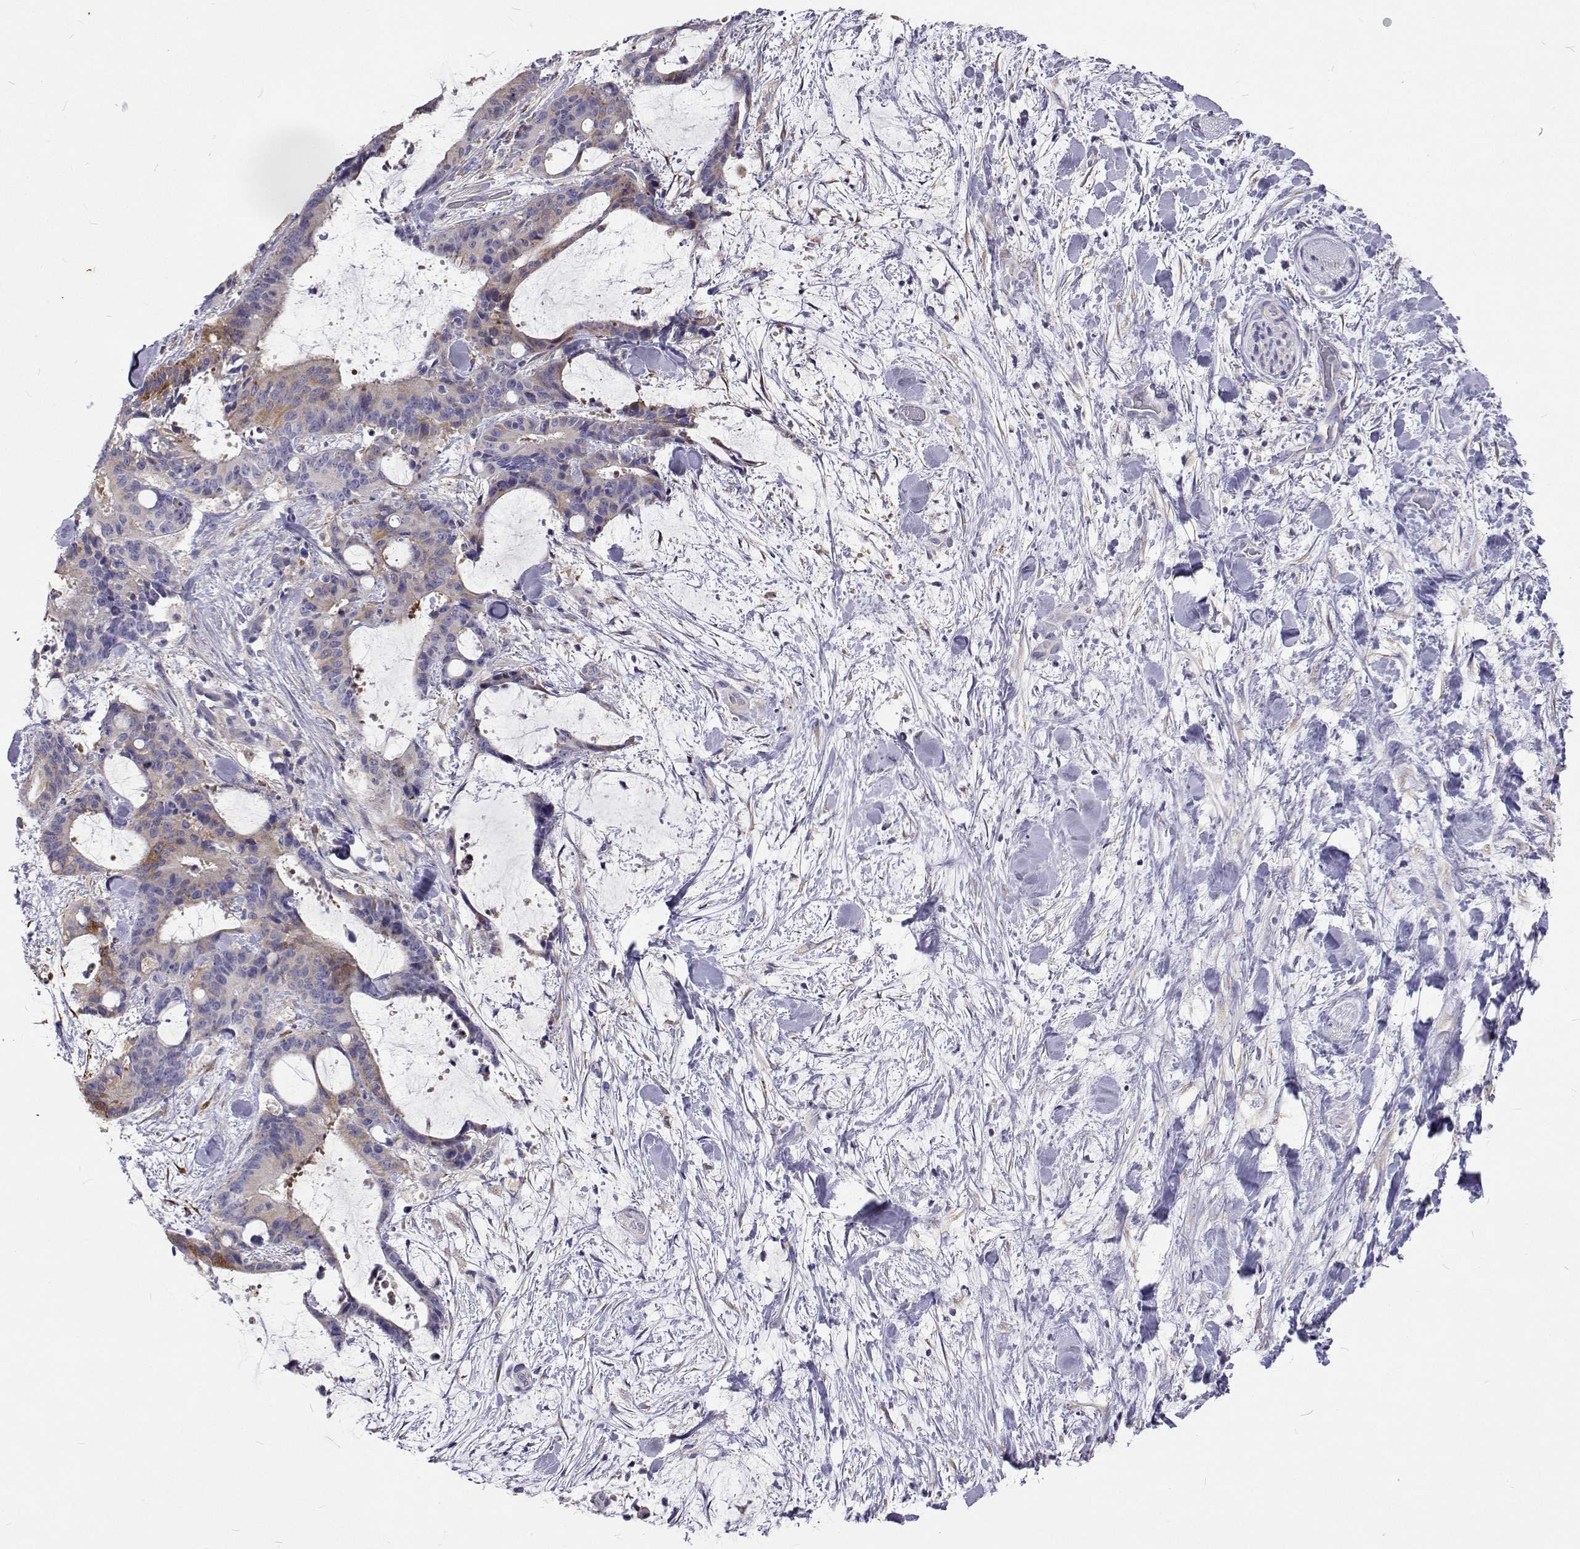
{"staining": {"intensity": "moderate", "quantity": "<25%", "location": "cytoplasmic/membranous"}, "tissue": "liver cancer", "cell_type": "Tumor cells", "image_type": "cancer", "snomed": [{"axis": "morphology", "description": "Cholangiocarcinoma"}, {"axis": "topography", "description": "Liver"}], "caption": "A low amount of moderate cytoplasmic/membranous staining is appreciated in about <25% of tumor cells in cholangiocarcinoma (liver) tissue.", "gene": "LHFPL7", "patient": {"sex": "female", "age": 73}}